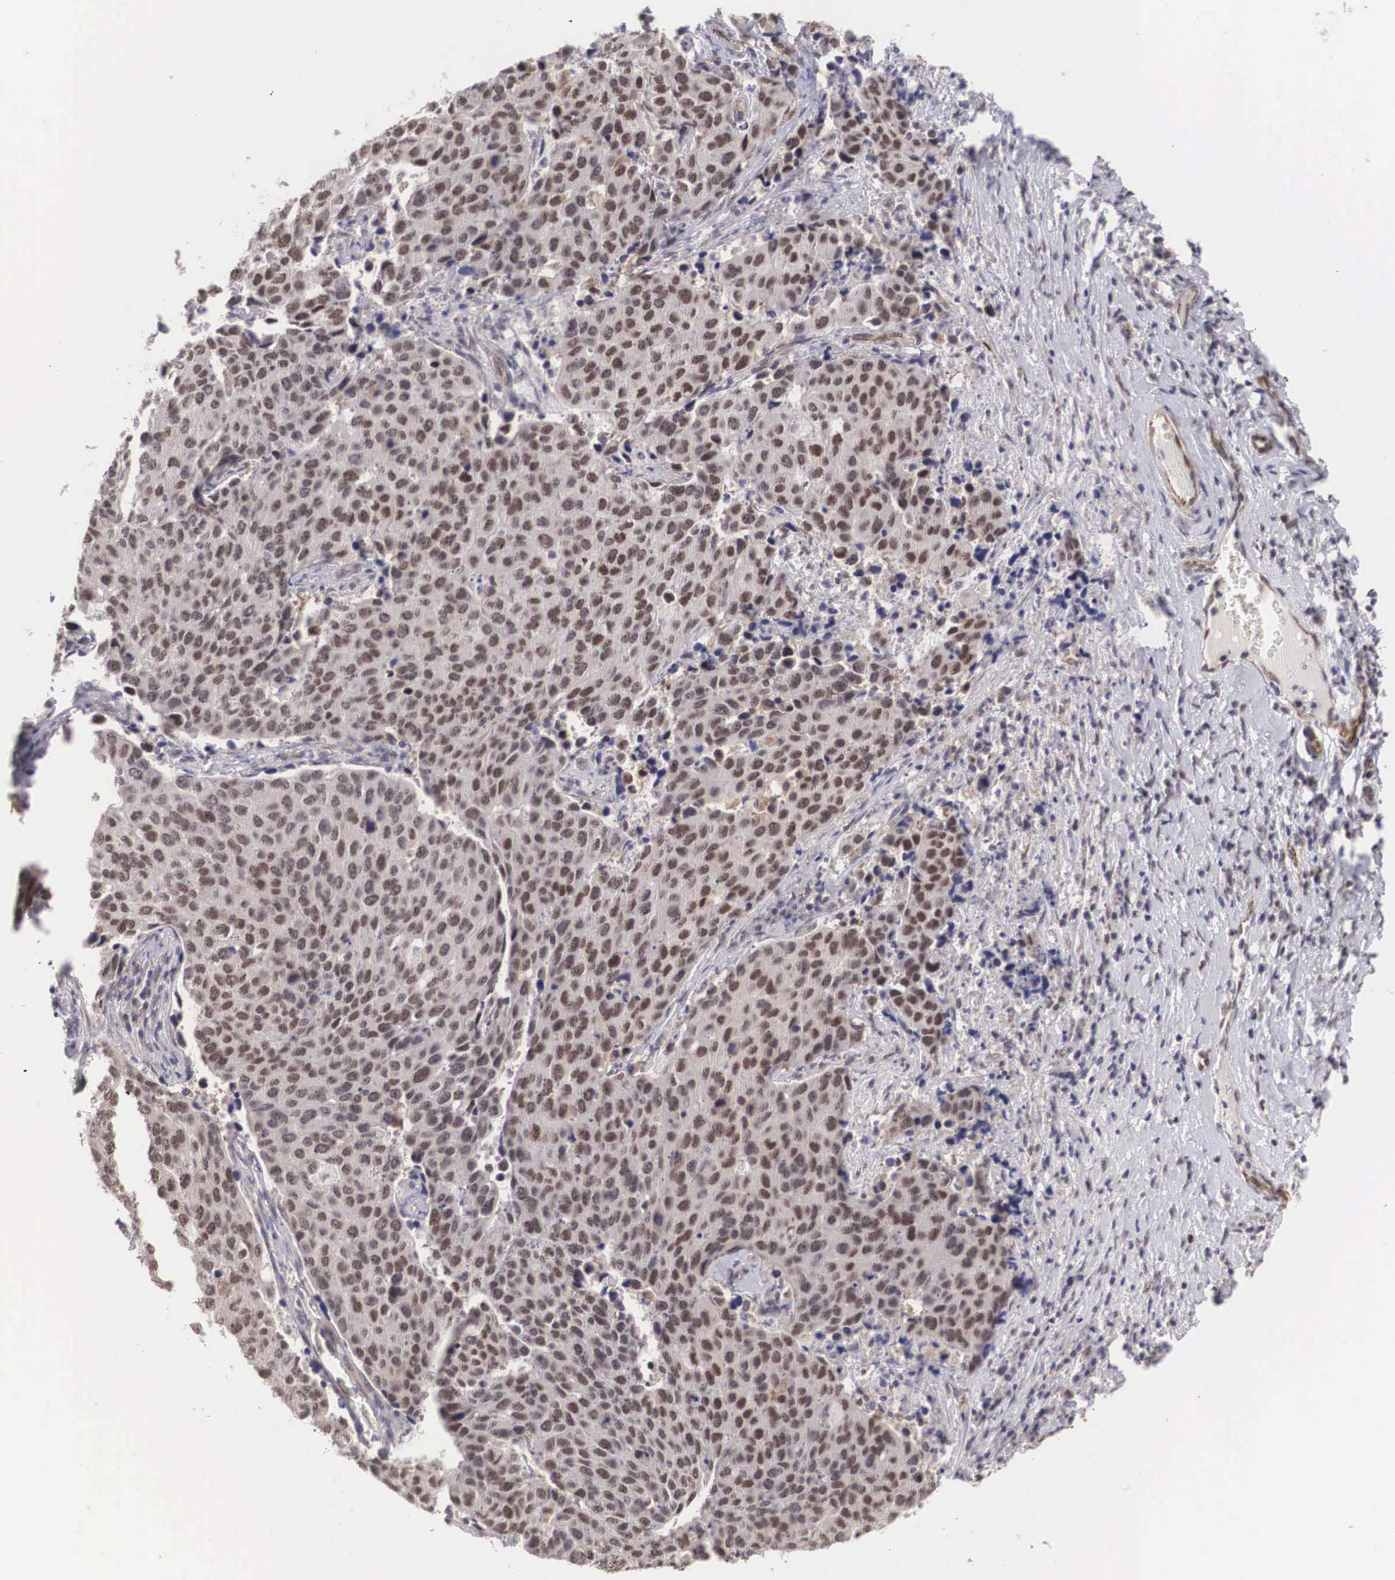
{"staining": {"intensity": "moderate", "quantity": ">75%", "location": "nuclear"}, "tissue": "cervical cancer", "cell_type": "Tumor cells", "image_type": "cancer", "snomed": [{"axis": "morphology", "description": "Squamous cell carcinoma, NOS"}, {"axis": "topography", "description": "Cervix"}], "caption": "A brown stain highlights moderate nuclear staining of a protein in cervical cancer tumor cells.", "gene": "MORC2", "patient": {"sex": "female", "age": 54}}